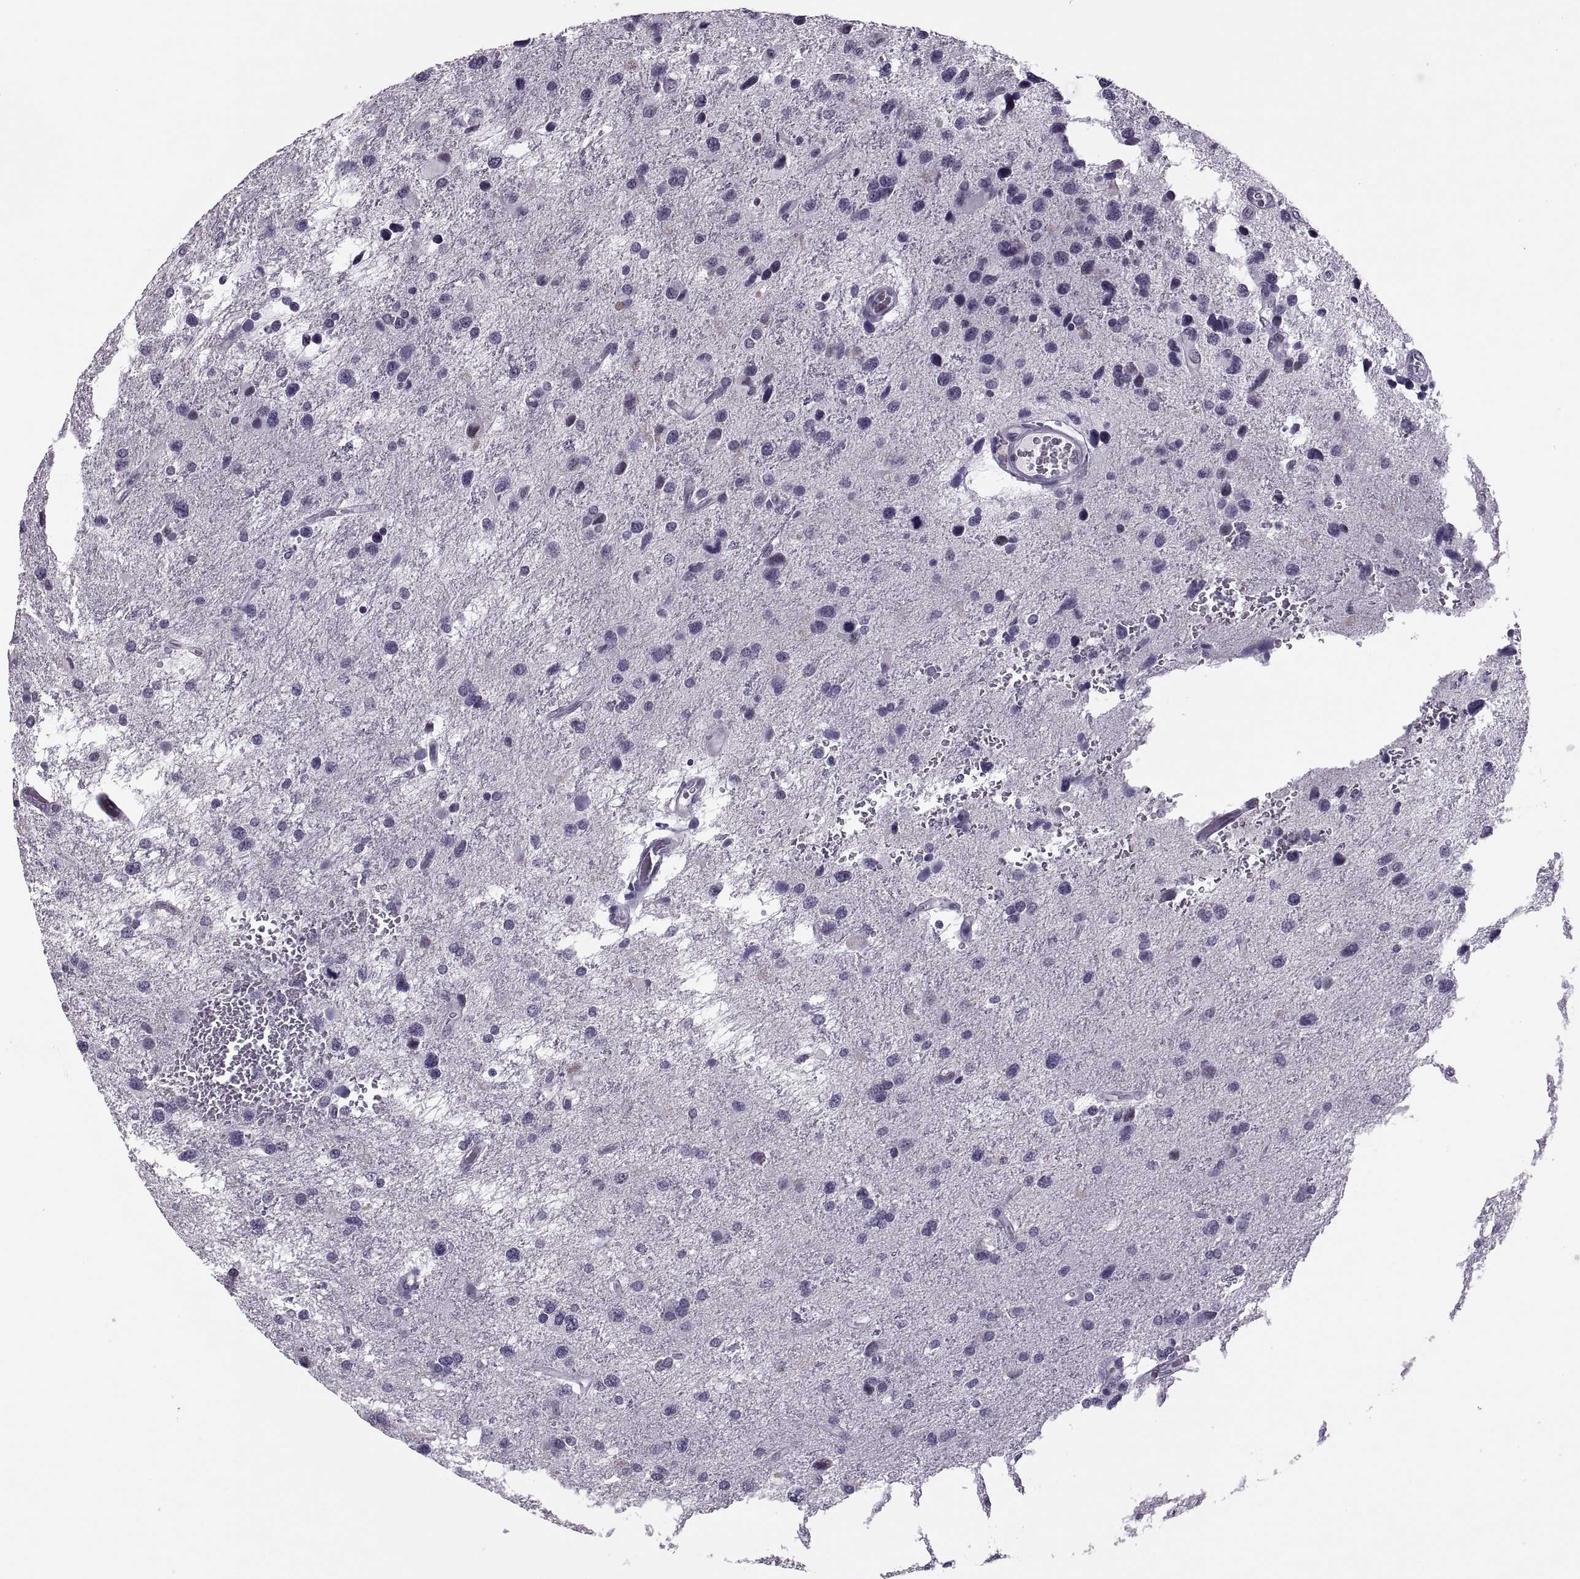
{"staining": {"intensity": "negative", "quantity": "none", "location": "none"}, "tissue": "glioma", "cell_type": "Tumor cells", "image_type": "cancer", "snomed": [{"axis": "morphology", "description": "Glioma, malignant, NOS"}, {"axis": "morphology", "description": "Glioma, malignant, High grade"}, {"axis": "topography", "description": "Brain"}], "caption": "Immunohistochemistry (IHC) of human glioma (malignant) demonstrates no expression in tumor cells. (DAB (3,3'-diaminobenzidine) immunohistochemistry, high magnification).", "gene": "SYNGR4", "patient": {"sex": "female", "age": 71}}